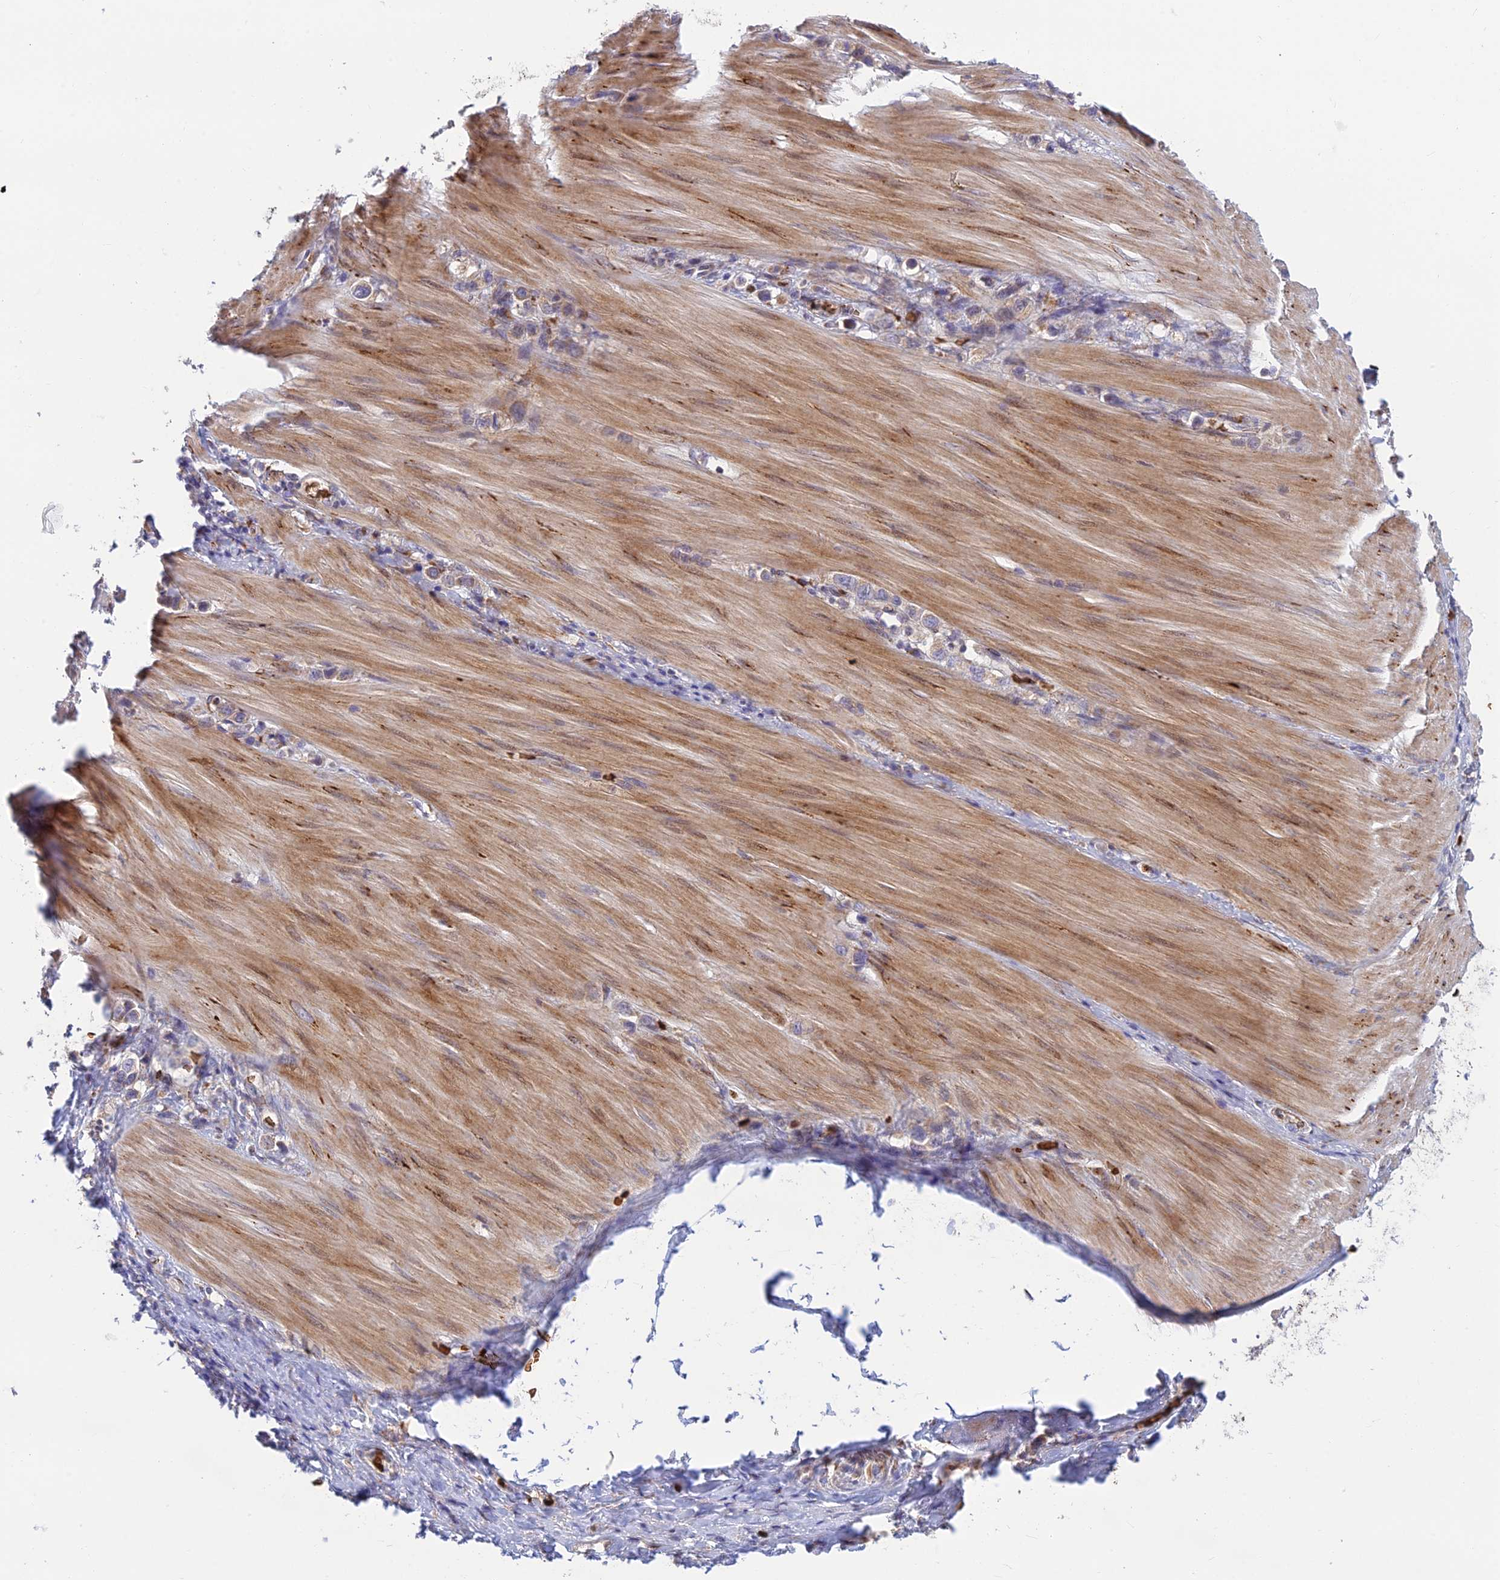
{"staining": {"intensity": "weak", "quantity": "<25%", "location": "cytoplasmic/membranous"}, "tissue": "stomach cancer", "cell_type": "Tumor cells", "image_type": "cancer", "snomed": [{"axis": "morphology", "description": "Adenocarcinoma, NOS"}, {"axis": "topography", "description": "Stomach"}], "caption": "There is no significant staining in tumor cells of stomach adenocarcinoma.", "gene": "UFSP2", "patient": {"sex": "female", "age": 65}}